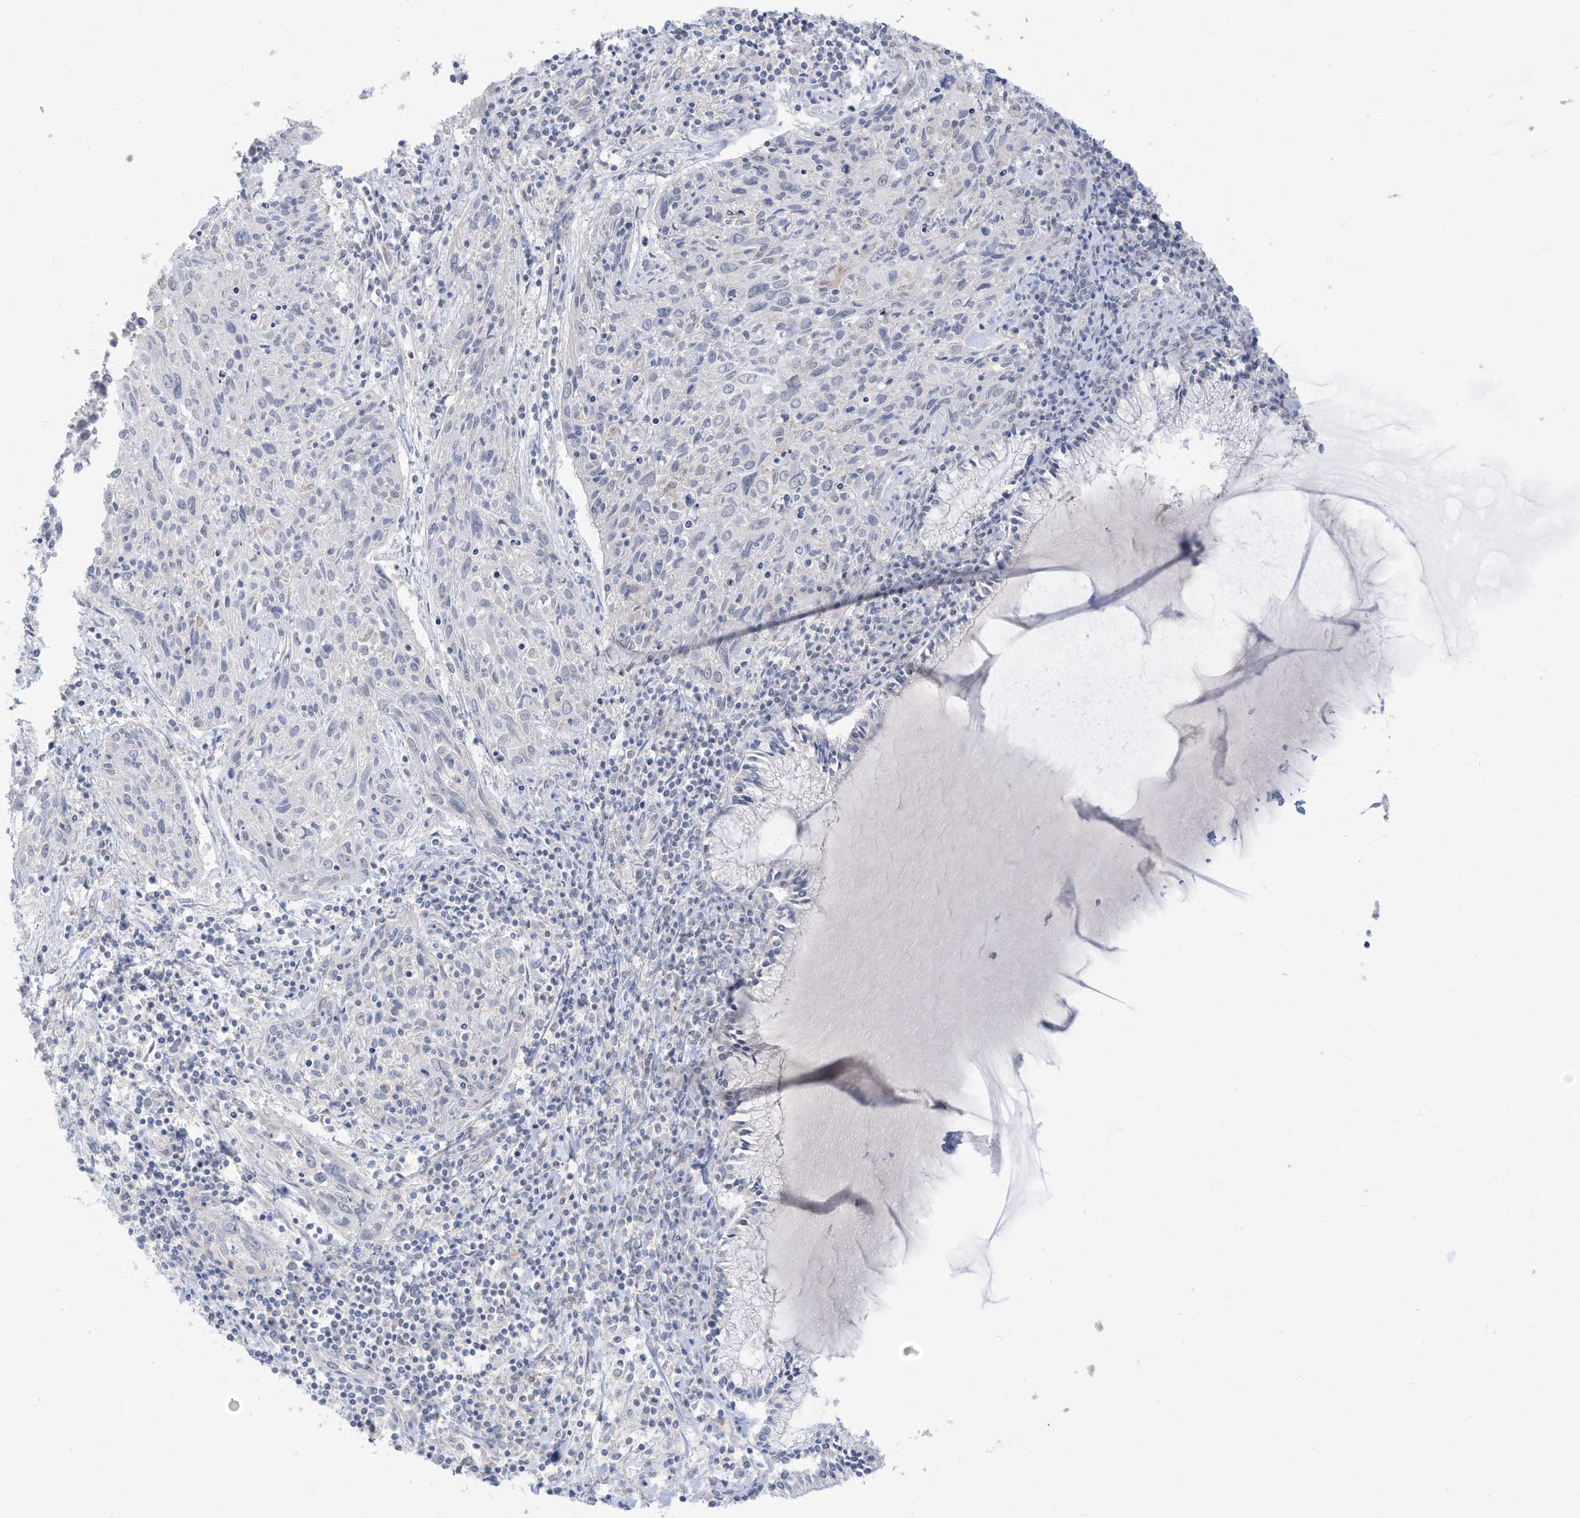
{"staining": {"intensity": "negative", "quantity": "none", "location": "none"}, "tissue": "cervical cancer", "cell_type": "Tumor cells", "image_type": "cancer", "snomed": [{"axis": "morphology", "description": "Squamous cell carcinoma, NOS"}, {"axis": "topography", "description": "Cervix"}], "caption": "Cervical cancer was stained to show a protein in brown. There is no significant expression in tumor cells.", "gene": "OGT", "patient": {"sex": "female", "age": 51}}